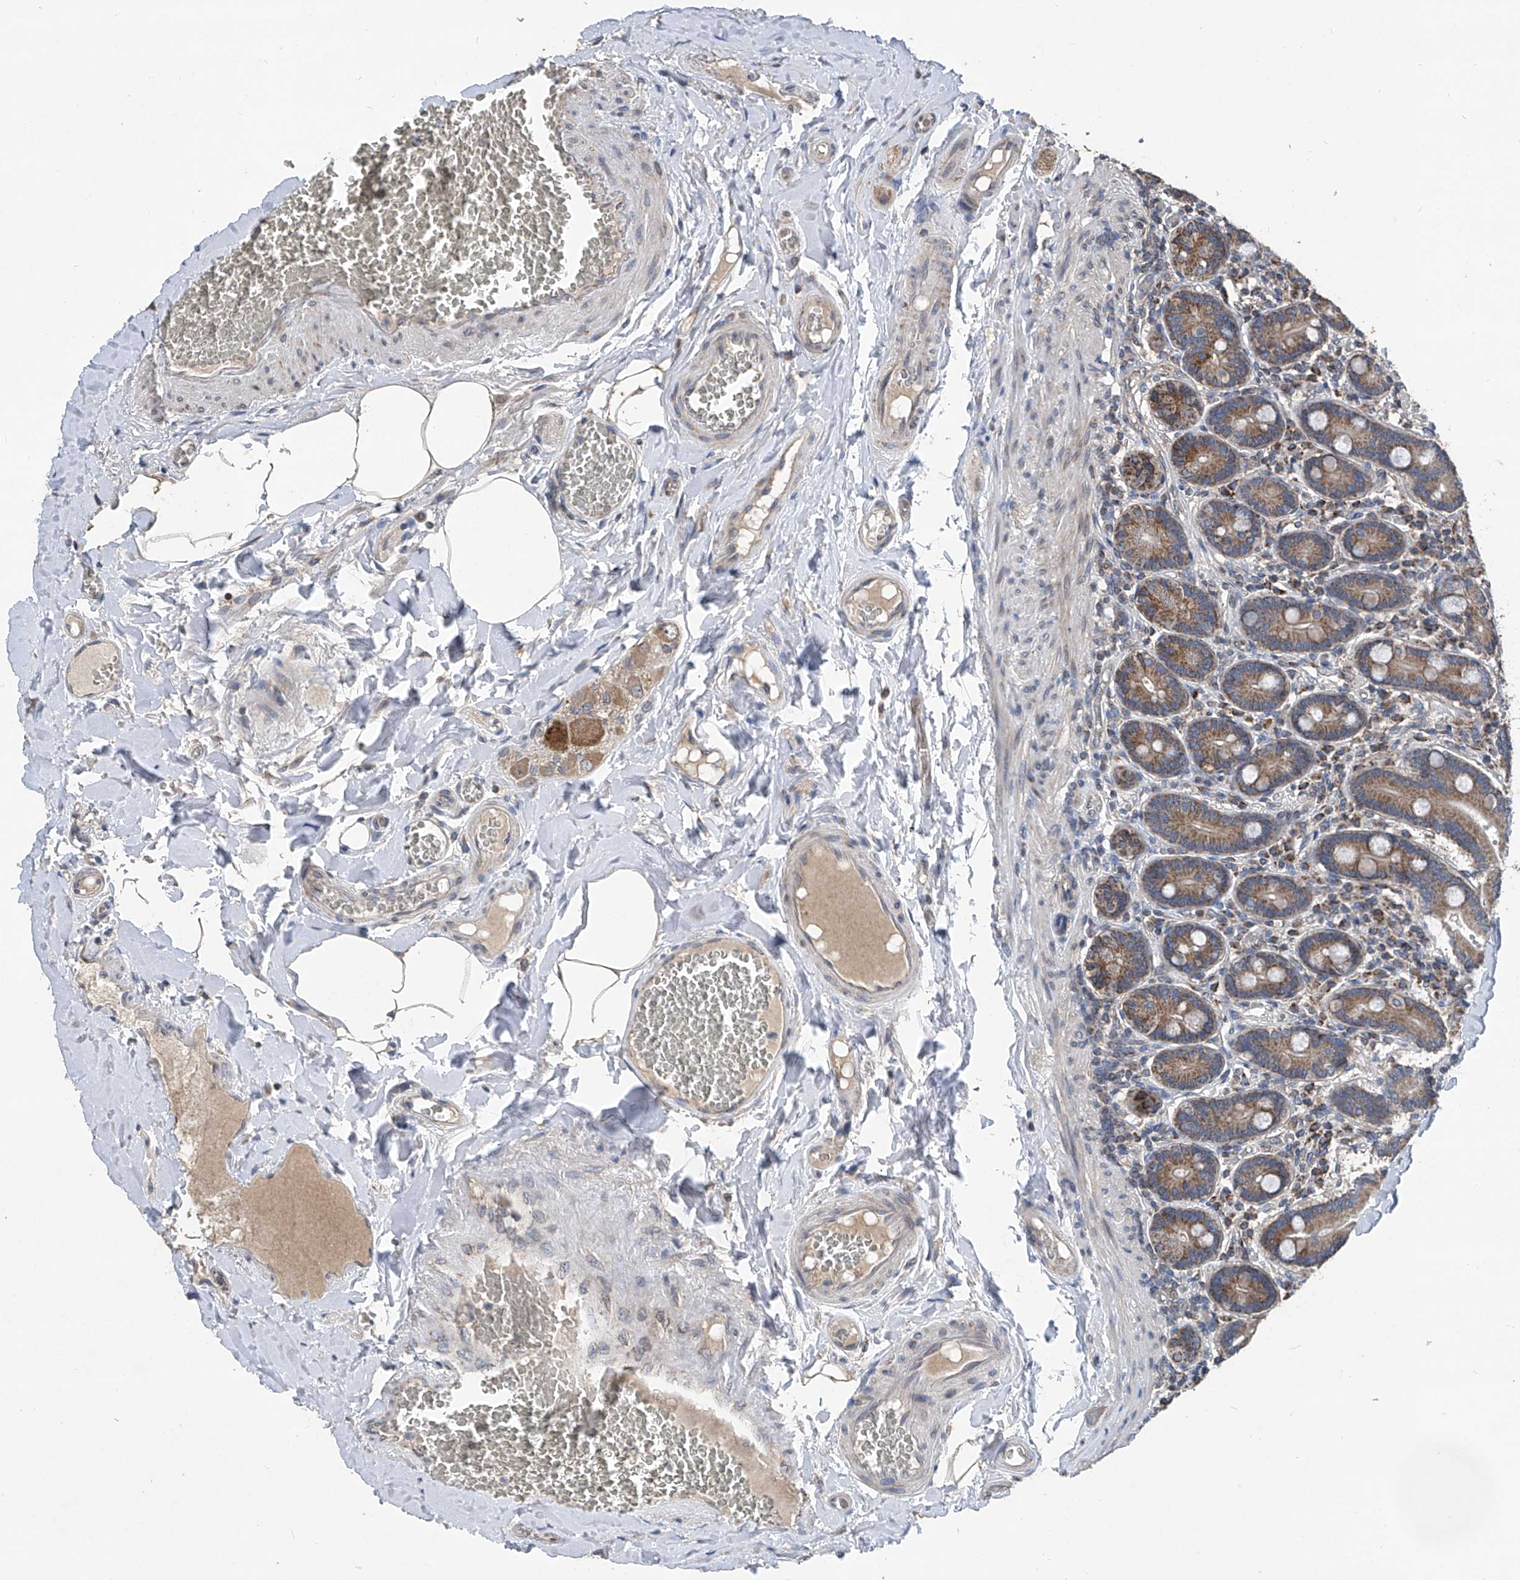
{"staining": {"intensity": "moderate", "quantity": ">75%", "location": "cytoplasmic/membranous"}, "tissue": "duodenum", "cell_type": "Glandular cells", "image_type": "normal", "snomed": [{"axis": "morphology", "description": "Normal tissue, NOS"}, {"axis": "topography", "description": "Duodenum"}], "caption": "Glandular cells reveal moderate cytoplasmic/membranous positivity in approximately >75% of cells in normal duodenum. The staining was performed using DAB to visualize the protein expression in brown, while the nuclei were stained in blue with hematoxylin (Magnification: 20x).", "gene": "BCKDHB", "patient": {"sex": "female", "age": 62}}